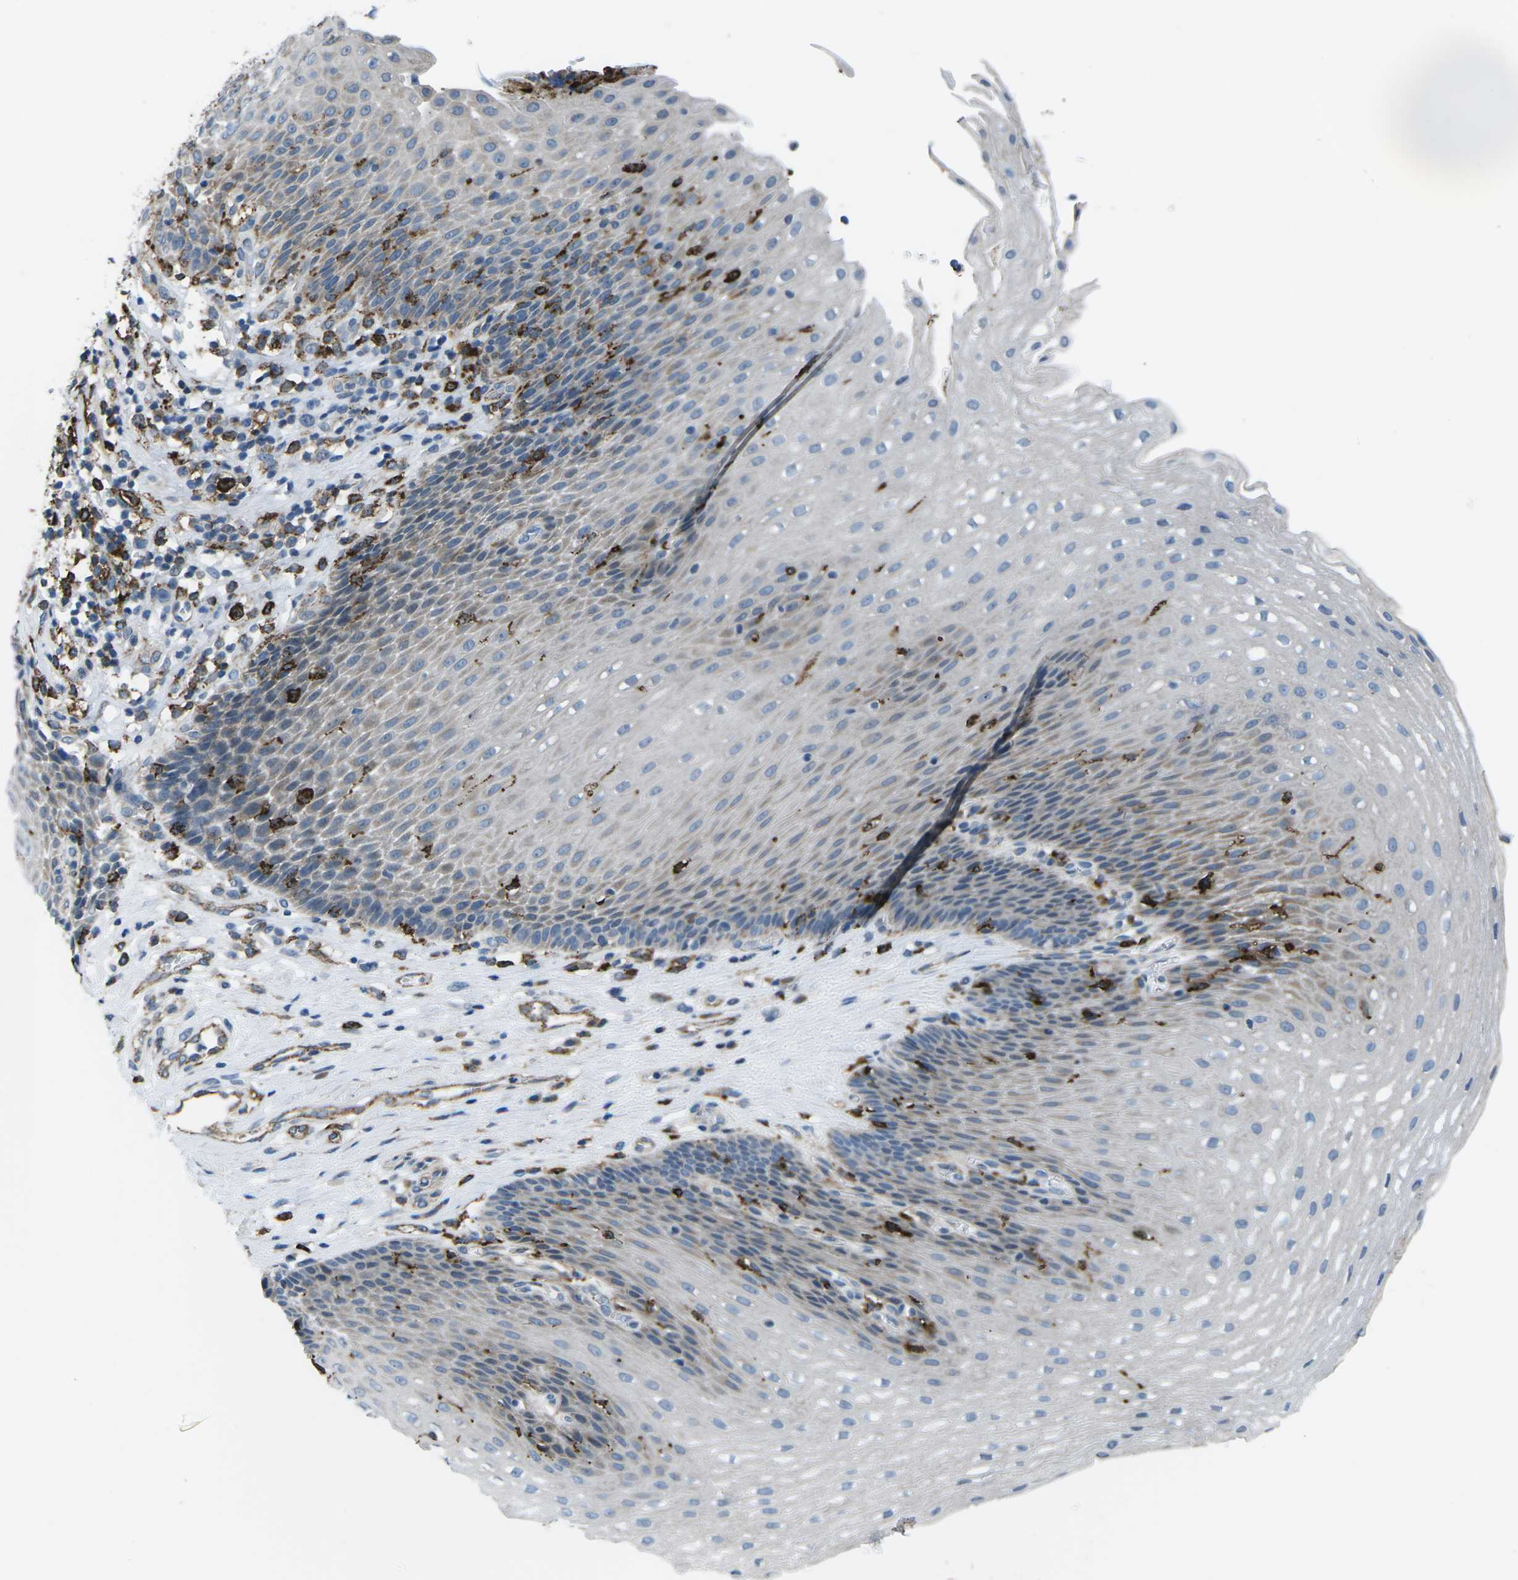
{"staining": {"intensity": "weak", "quantity": "25%-75%", "location": "cytoplasmic/membranous"}, "tissue": "esophagus", "cell_type": "Squamous epithelial cells", "image_type": "normal", "snomed": [{"axis": "morphology", "description": "Normal tissue, NOS"}, {"axis": "topography", "description": "Esophagus"}], "caption": "Brown immunohistochemical staining in normal human esophagus displays weak cytoplasmic/membranous expression in approximately 25%-75% of squamous epithelial cells. The staining was performed using DAB to visualize the protein expression in brown, while the nuclei were stained in blue with hematoxylin (Magnification: 20x).", "gene": "PTPN1", "patient": {"sex": "male", "age": 48}}